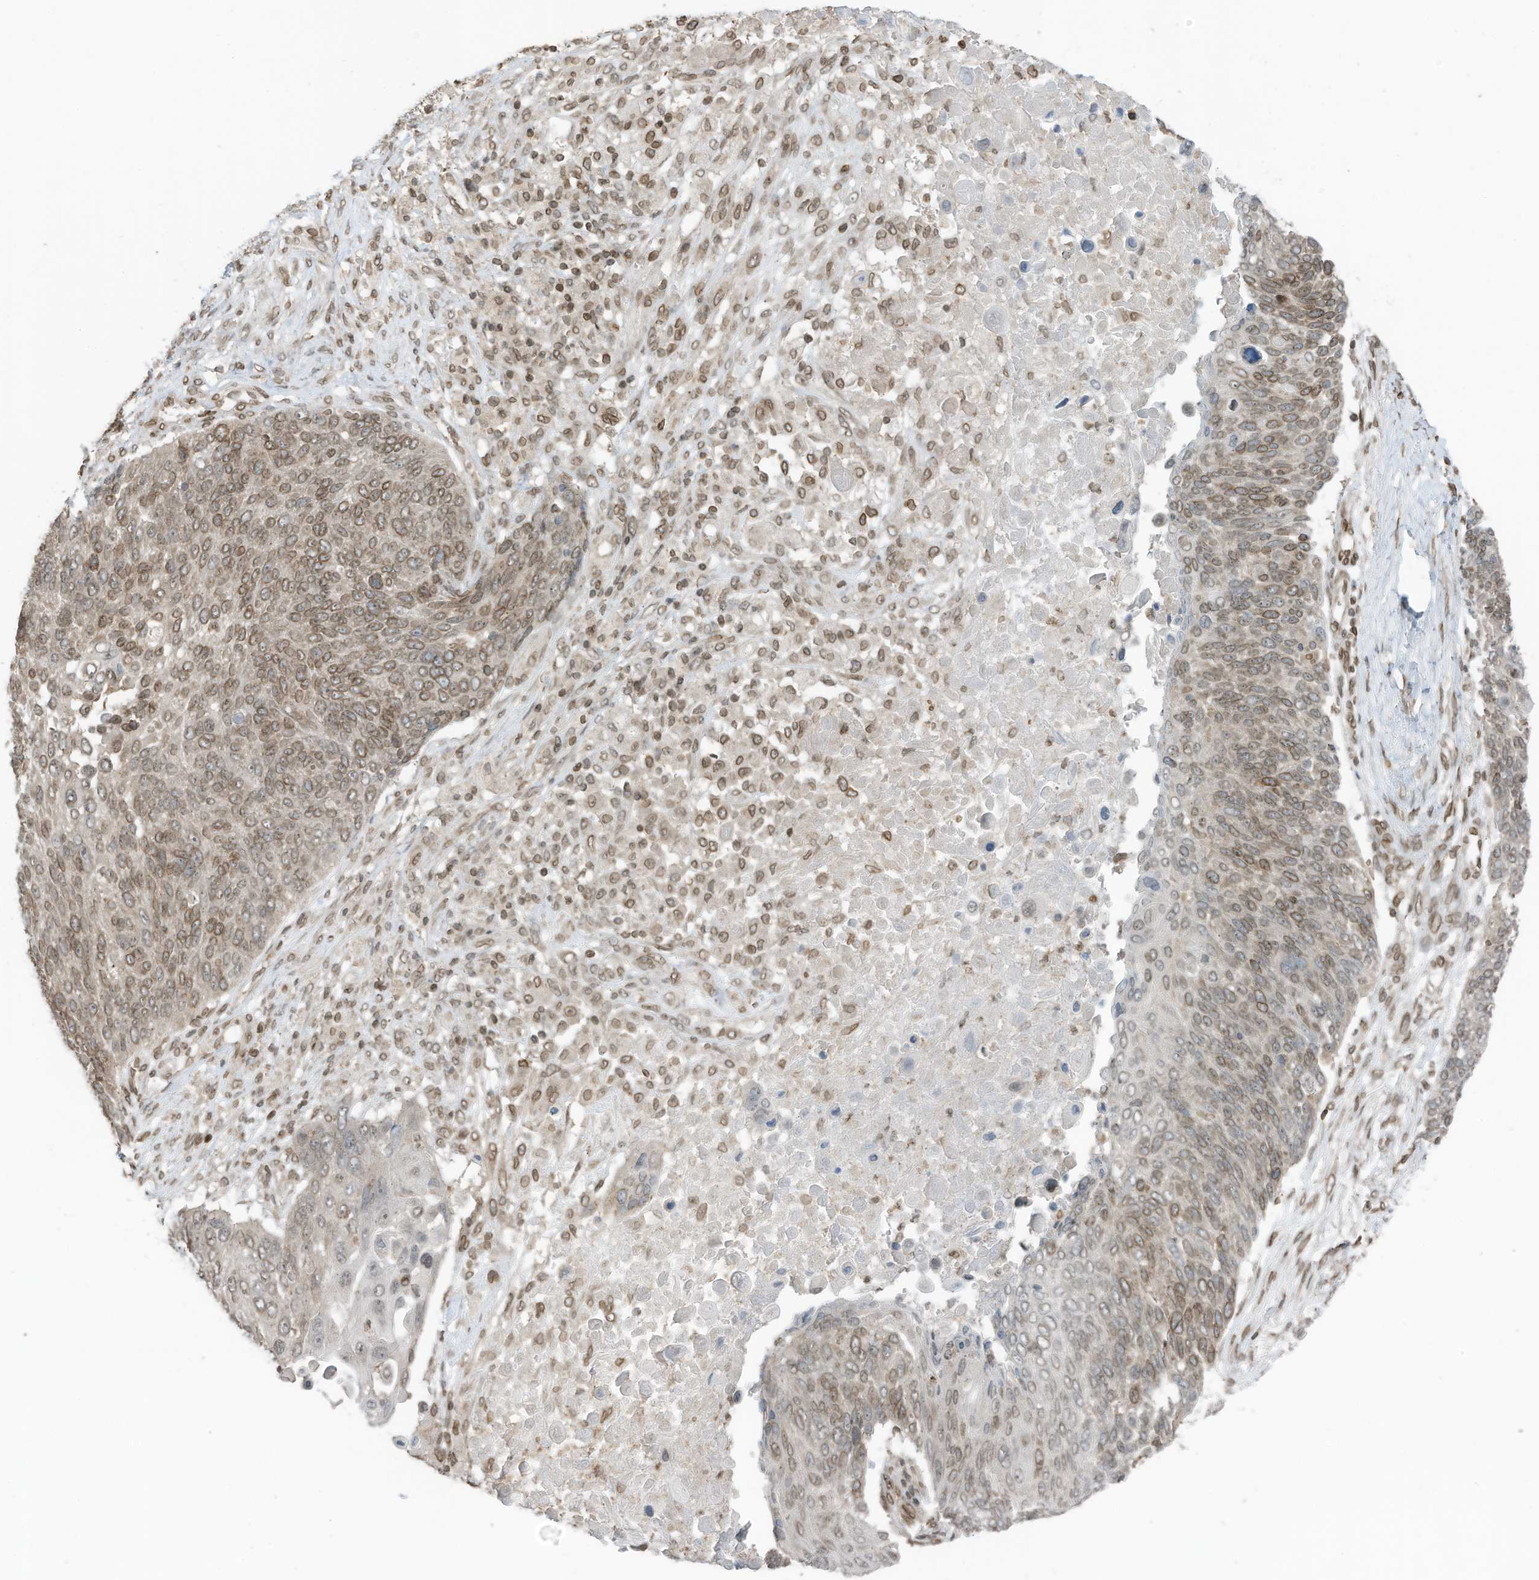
{"staining": {"intensity": "moderate", "quantity": ">75%", "location": "cytoplasmic/membranous,nuclear"}, "tissue": "lung cancer", "cell_type": "Tumor cells", "image_type": "cancer", "snomed": [{"axis": "morphology", "description": "Squamous cell carcinoma, NOS"}, {"axis": "topography", "description": "Lung"}], "caption": "A high-resolution image shows IHC staining of lung cancer (squamous cell carcinoma), which reveals moderate cytoplasmic/membranous and nuclear staining in approximately >75% of tumor cells. (DAB (3,3'-diaminobenzidine) IHC, brown staining for protein, blue staining for nuclei).", "gene": "RABL3", "patient": {"sex": "male", "age": 66}}